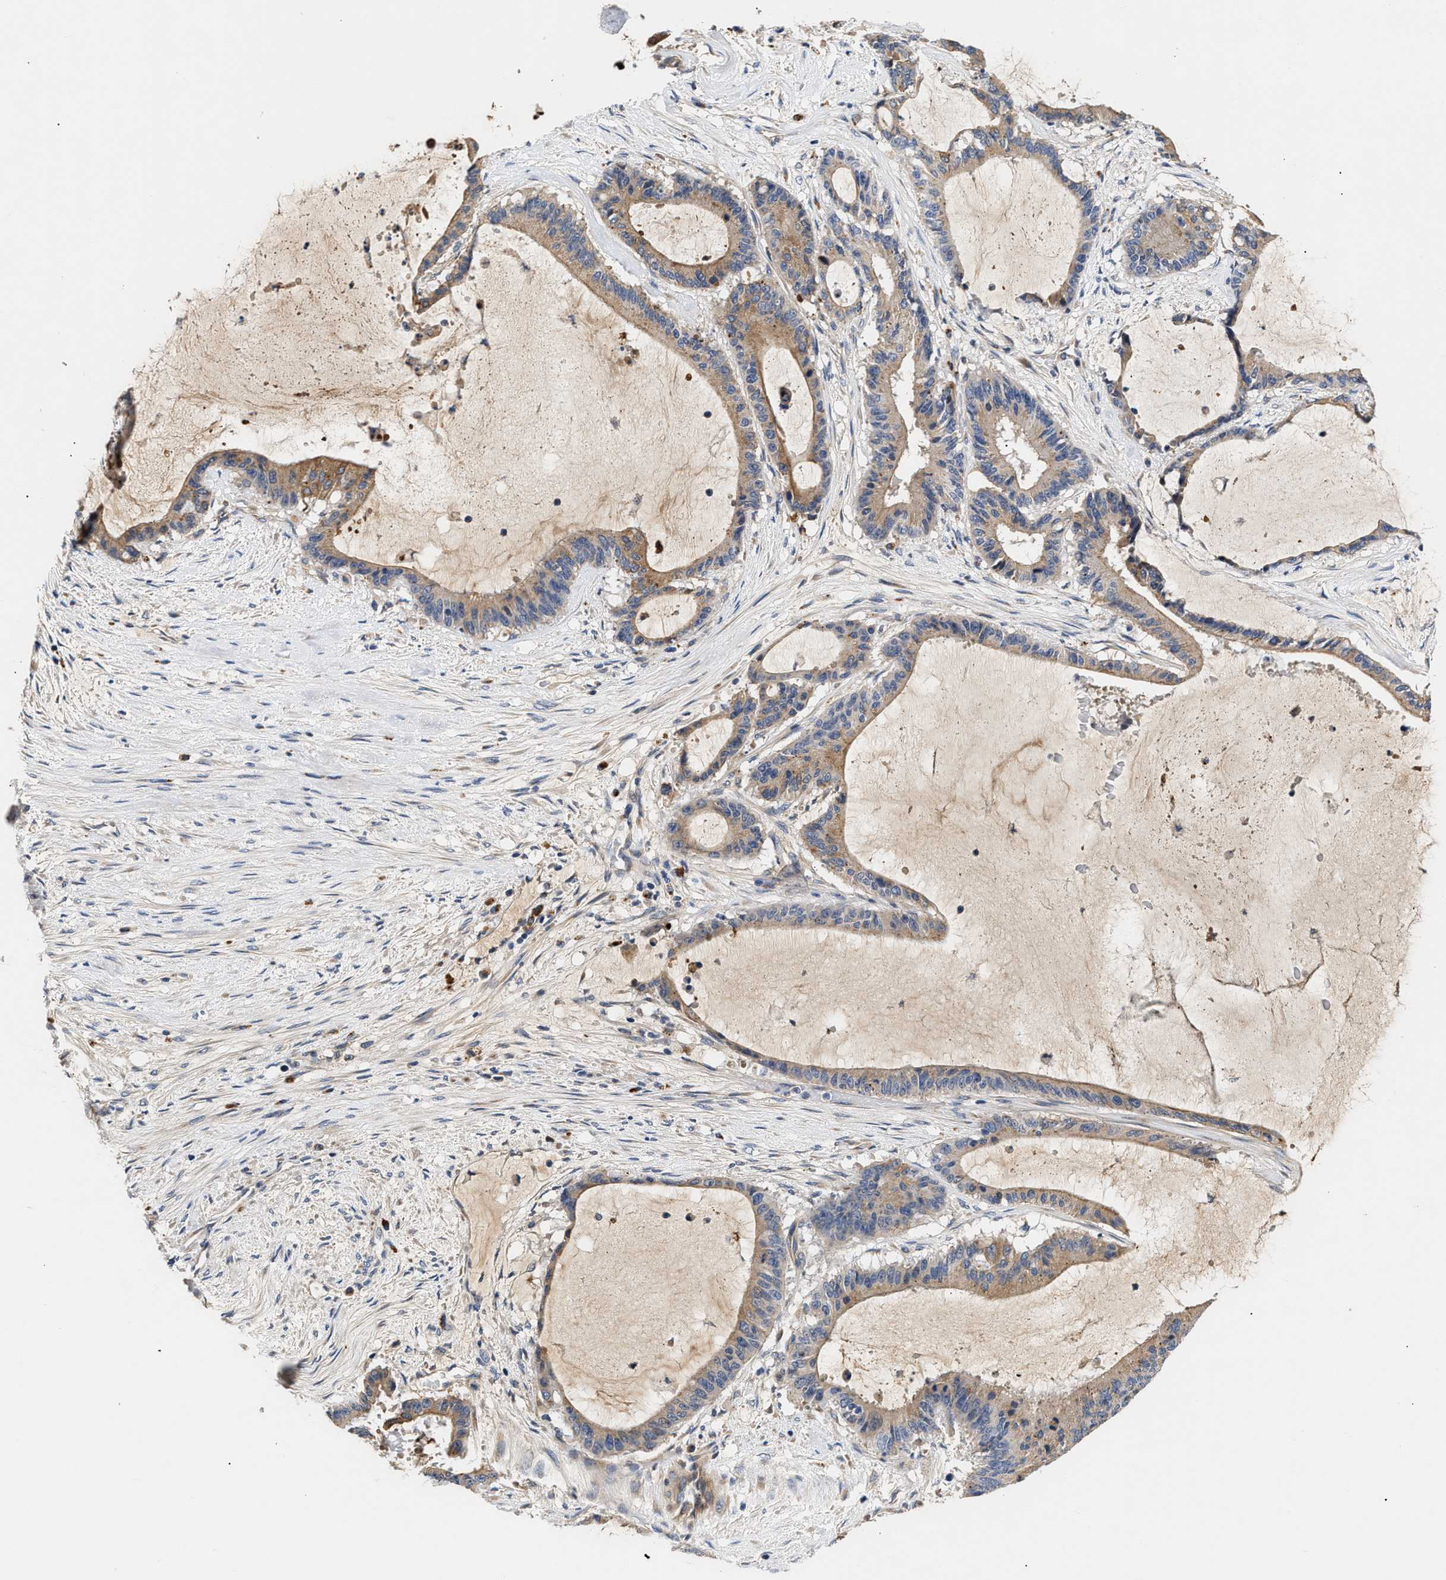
{"staining": {"intensity": "moderate", "quantity": "<25%", "location": "cytoplasmic/membranous"}, "tissue": "liver cancer", "cell_type": "Tumor cells", "image_type": "cancer", "snomed": [{"axis": "morphology", "description": "Cholangiocarcinoma"}, {"axis": "topography", "description": "Liver"}], "caption": "Approximately <25% of tumor cells in liver cancer (cholangiocarcinoma) show moderate cytoplasmic/membranous protein positivity as visualized by brown immunohistochemical staining.", "gene": "CCDC146", "patient": {"sex": "female", "age": 73}}